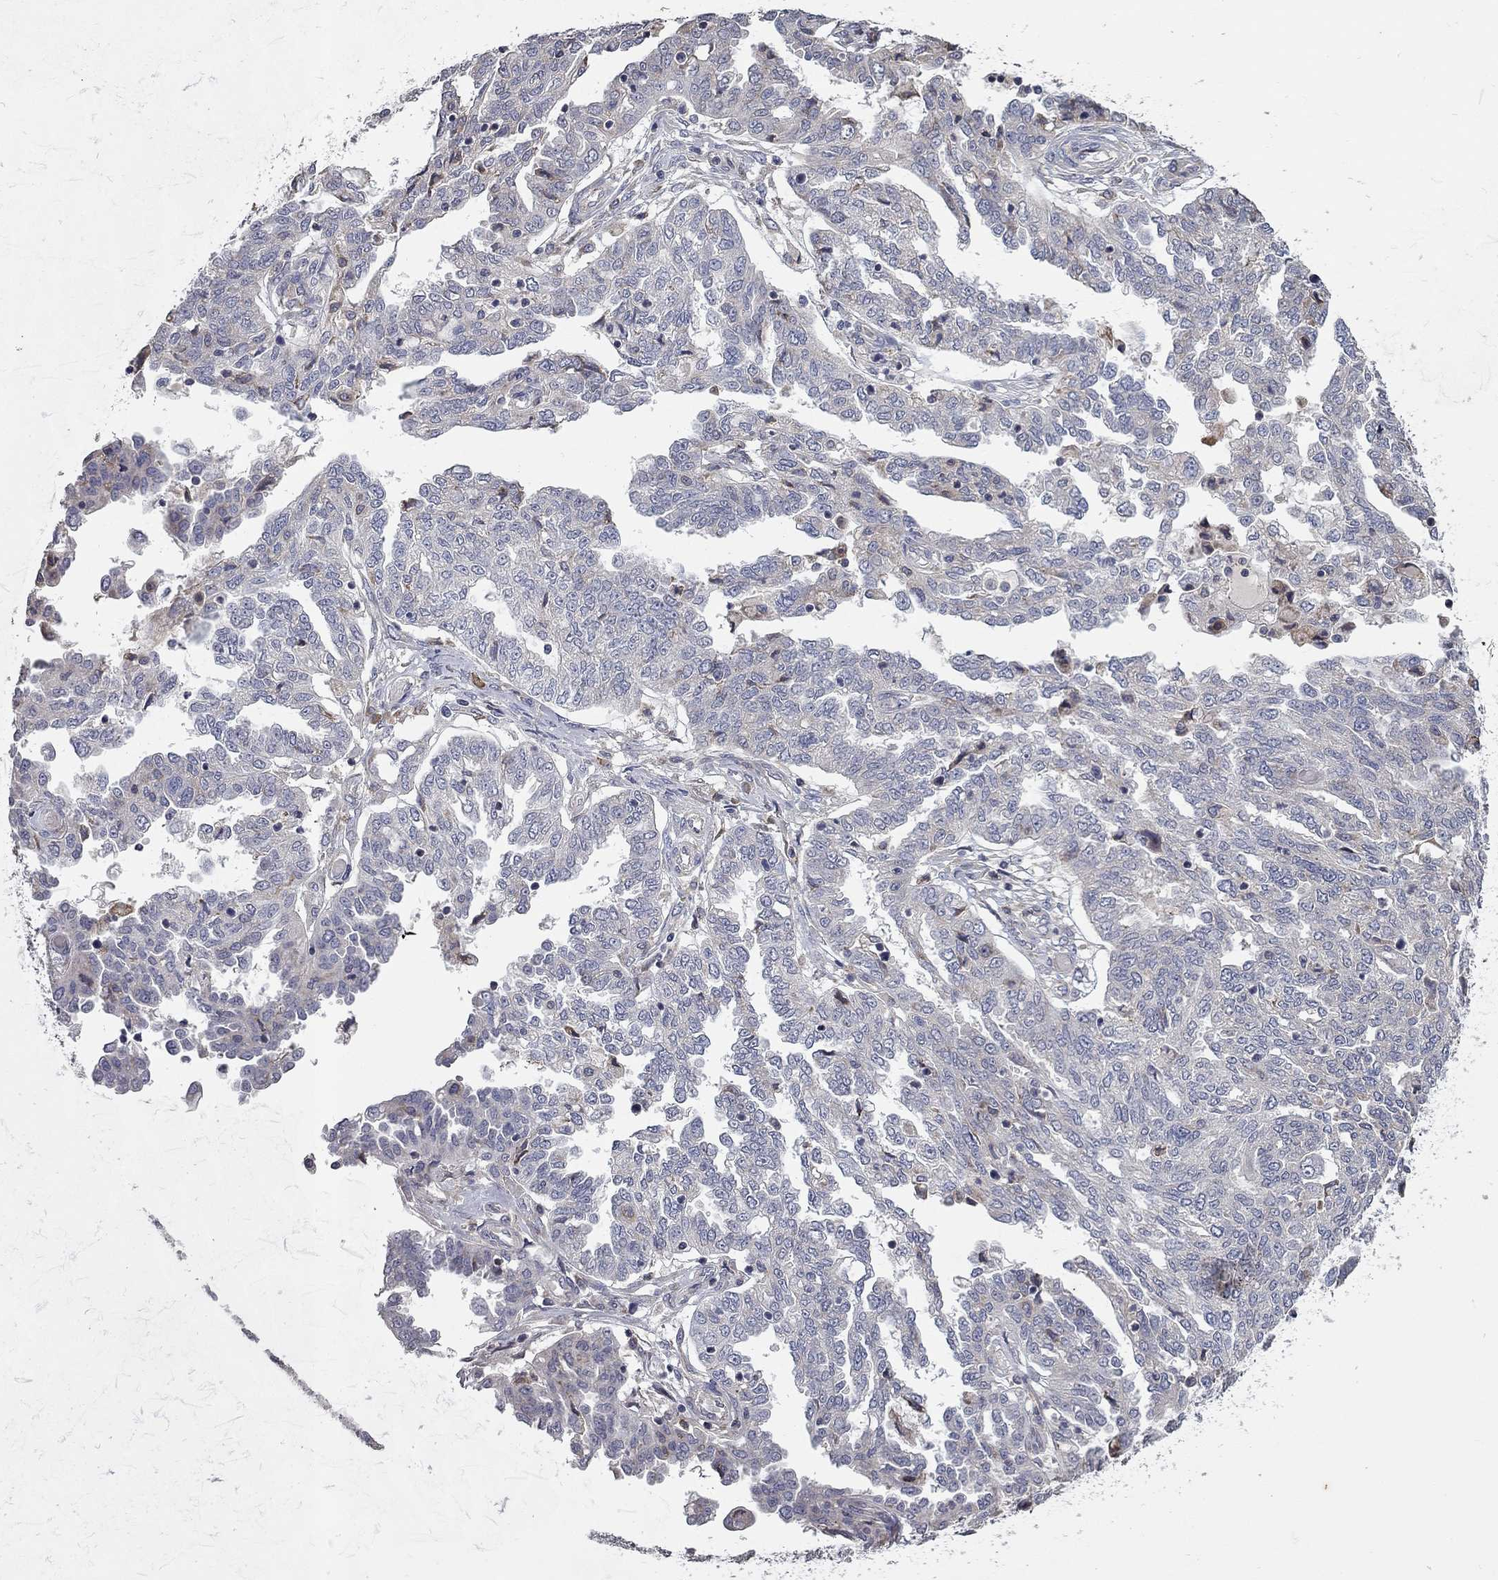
{"staining": {"intensity": "negative", "quantity": "none", "location": "none"}, "tissue": "ovarian cancer", "cell_type": "Tumor cells", "image_type": "cancer", "snomed": [{"axis": "morphology", "description": "Cystadenocarcinoma, serous, NOS"}, {"axis": "topography", "description": "Ovary"}], "caption": "Immunohistochemistry (IHC) of ovarian serous cystadenocarcinoma exhibits no positivity in tumor cells.", "gene": "XAGE2", "patient": {"sex": "female", "age": 67}}